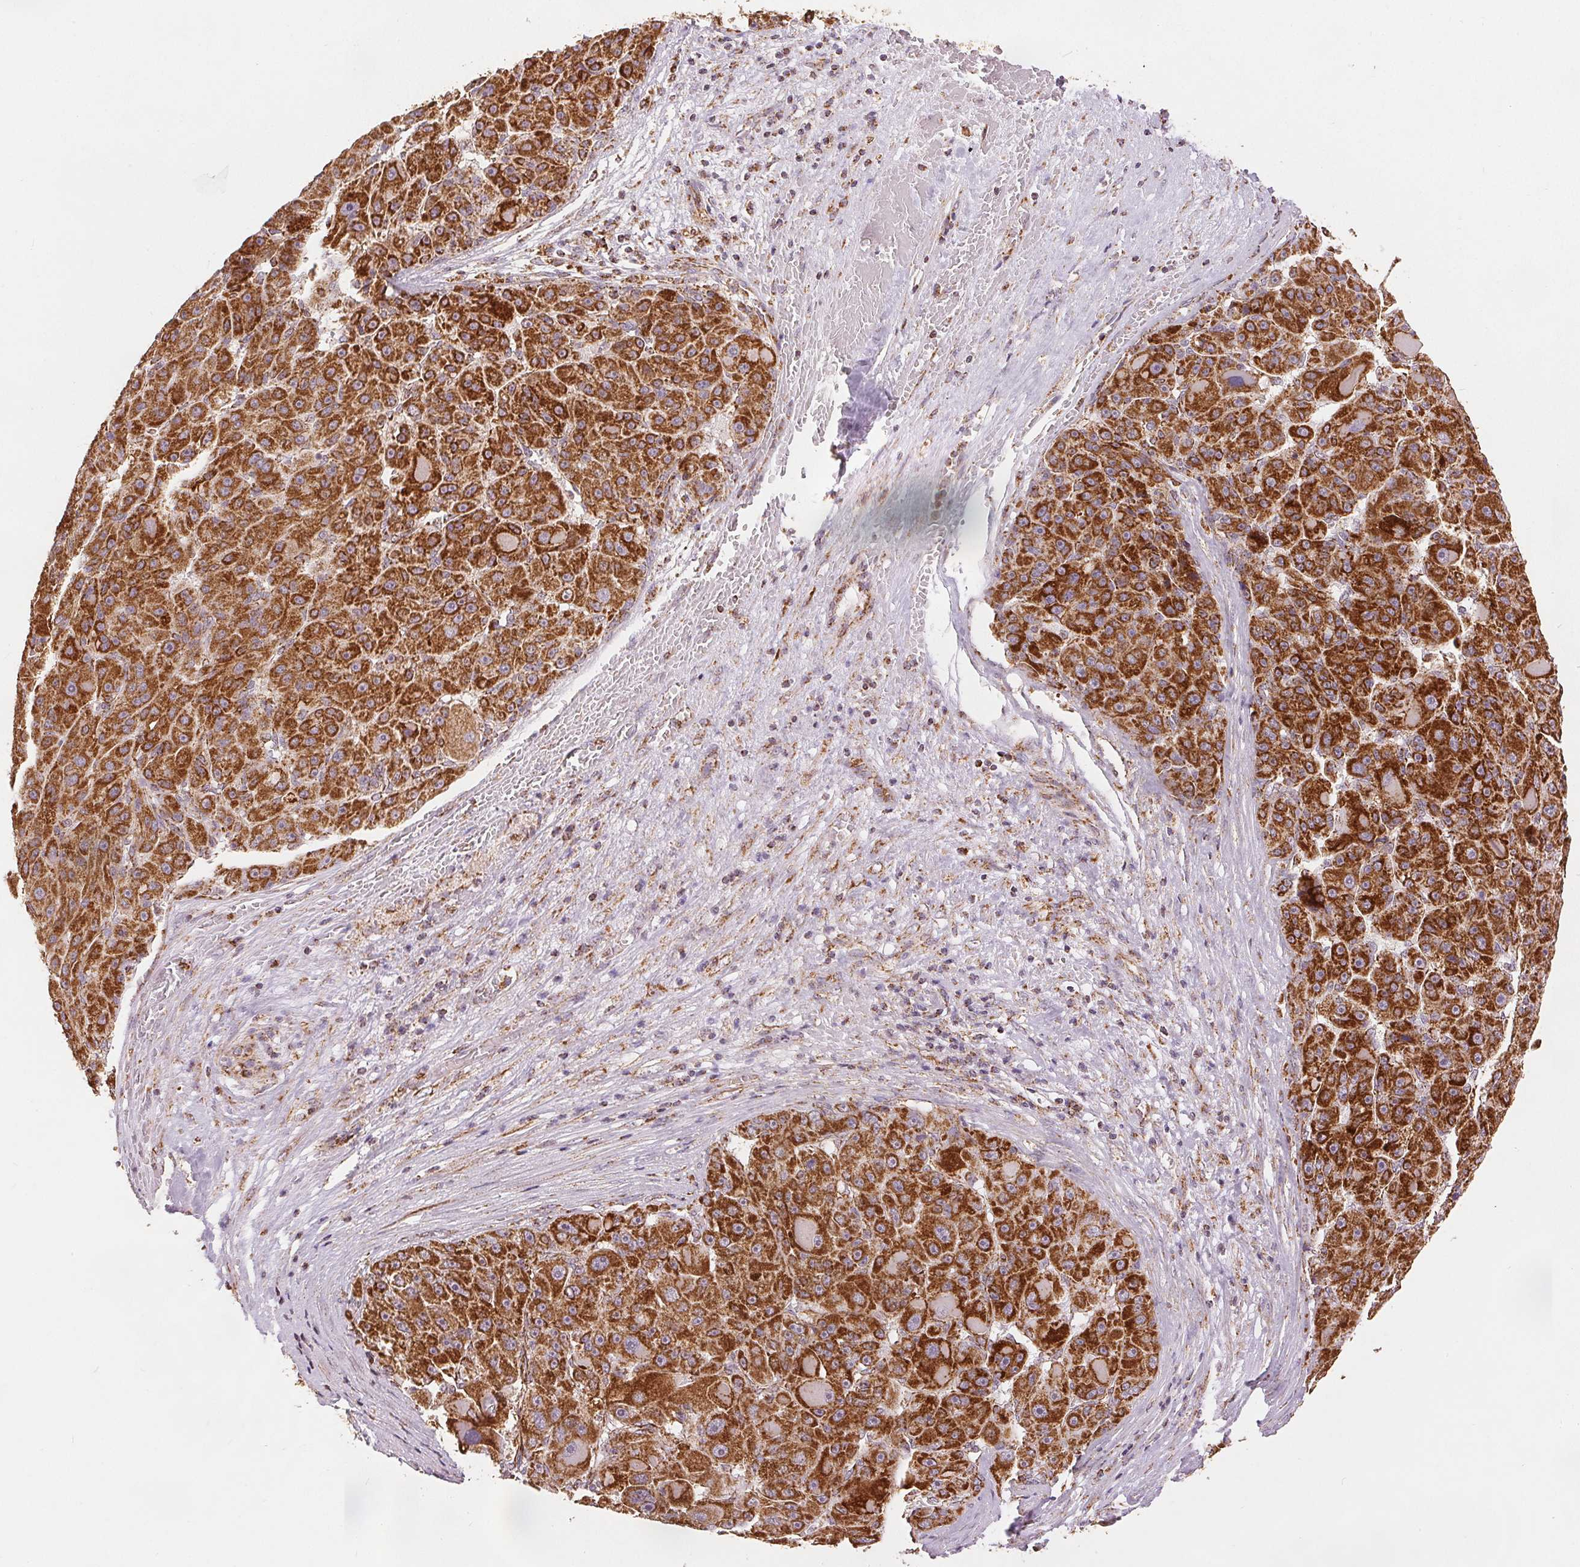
{"staining": {"intensity": "strong", "quantity": ">75%", "location": "cytoplasmic/membranous"}, "tissue": "liver cancer", "cell_type": "Tumor cells", "image_type": "cancer", "snomed": [{"axis": "morphology", "description": "Carcinoma, Hepatocellular, NOS"}, {"axis": "topography", "description": "Liver"}], "caption": "Immunohistochemistry (IHC) (DAB (3,3'-diaminobenzidine)) staining of liver cancer (hepatocellular carcinoma) demonstrates strong cytoplasmic/membranous protein positivity in about >75% of tumor cells. (brown staining indicates protein expression, while blue staining denotes nuclei).", "gene": "SDHB", "patient": {"sex": "male", "age": 76}}